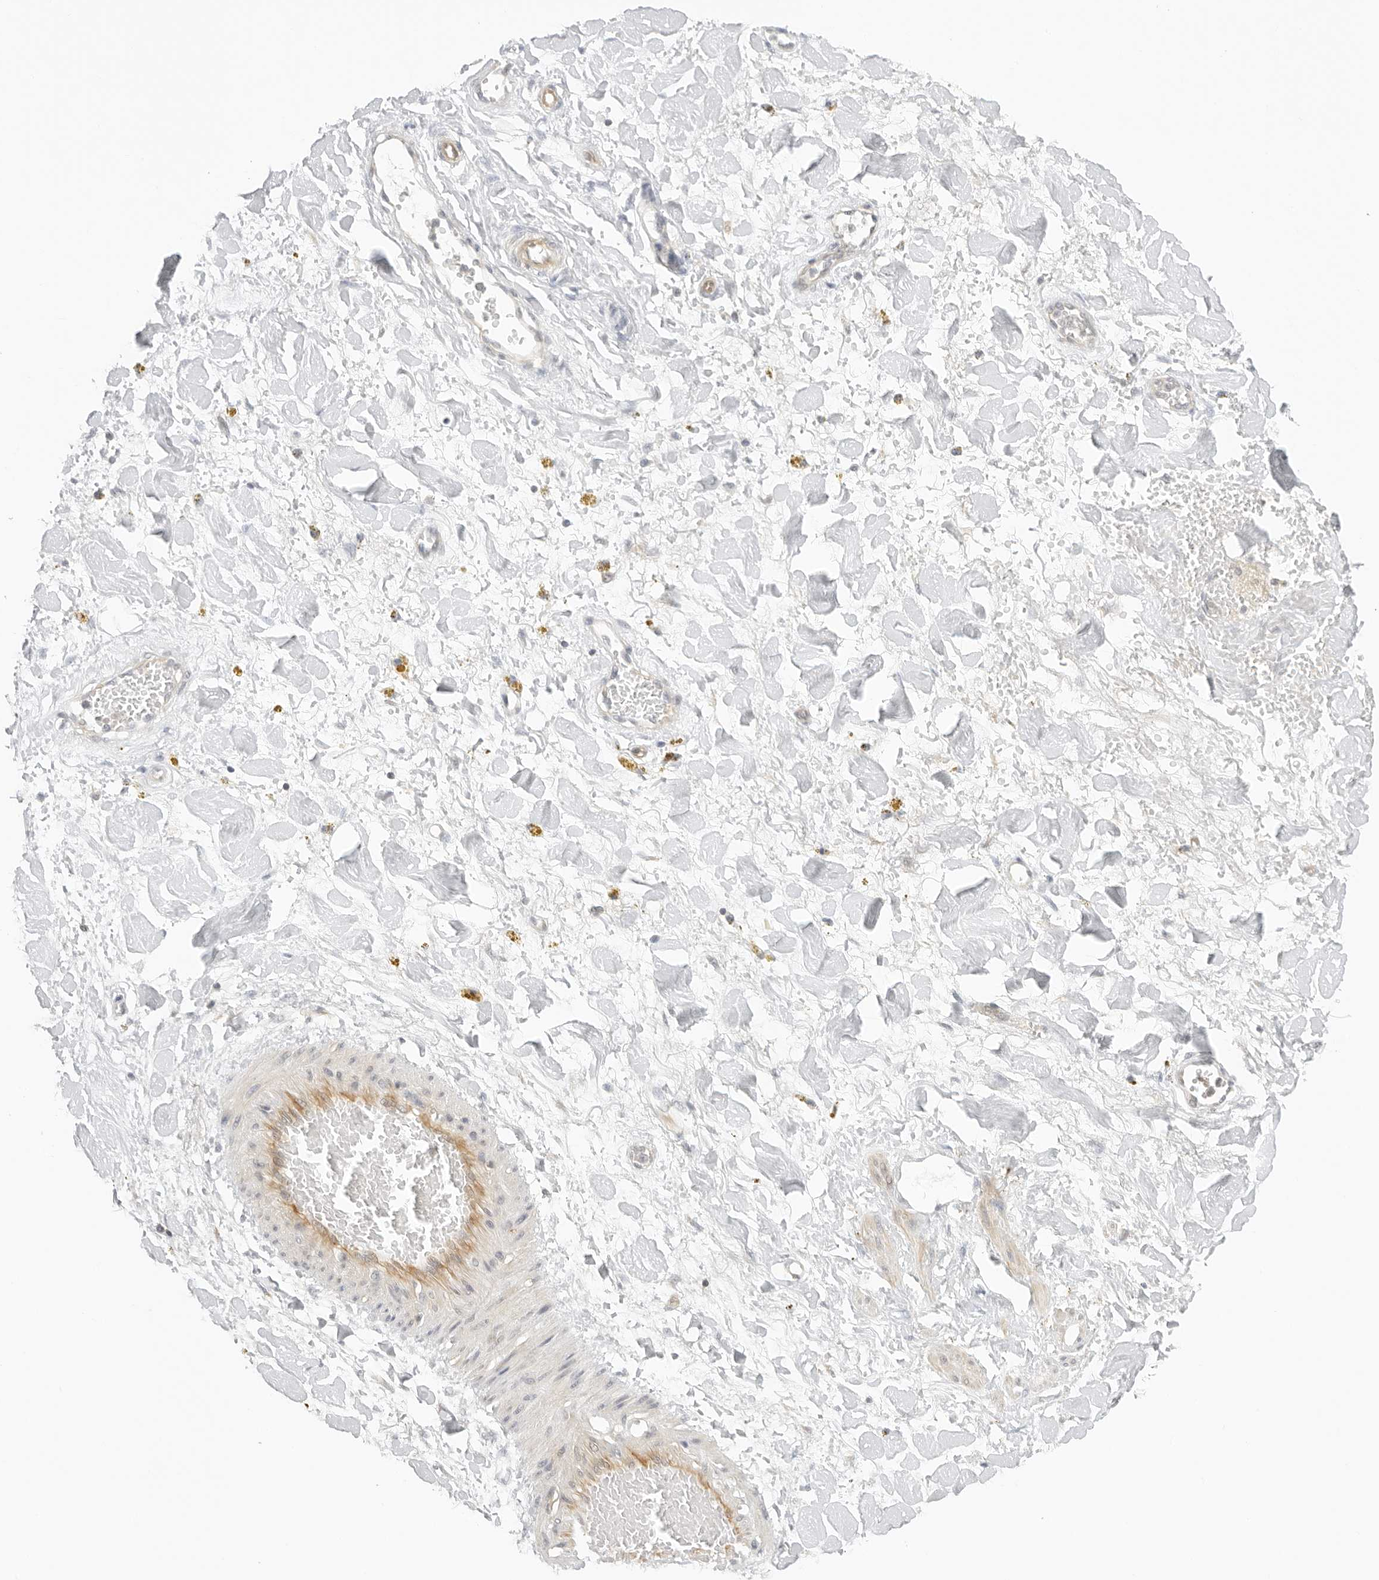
{"staining": {"intensity": "negative", "quantity": "none", "location": "none"}, "tissue": "adipose tissue", "cell_type": "Adipocytes", "image_type": "normal", "snomed": [{"axis": "morphology", "description": "Normal tissue, NOS"}, {"axis": "topography", "description": "Kidney"}, {"axis": "topography", "description": "Peripheral nerve tissue"}], "caption": "Immunohistochemical staining of unremarkable adipose tissue displays no significant staining in adipocytes. The staining is performed using DAB (3,3'-diaminobenzidine) brown chromogen with nuclei counter-stained in using hematoxylin.", "gene": "OSCP1", "patient": {"sex": "male", "age": 7}}